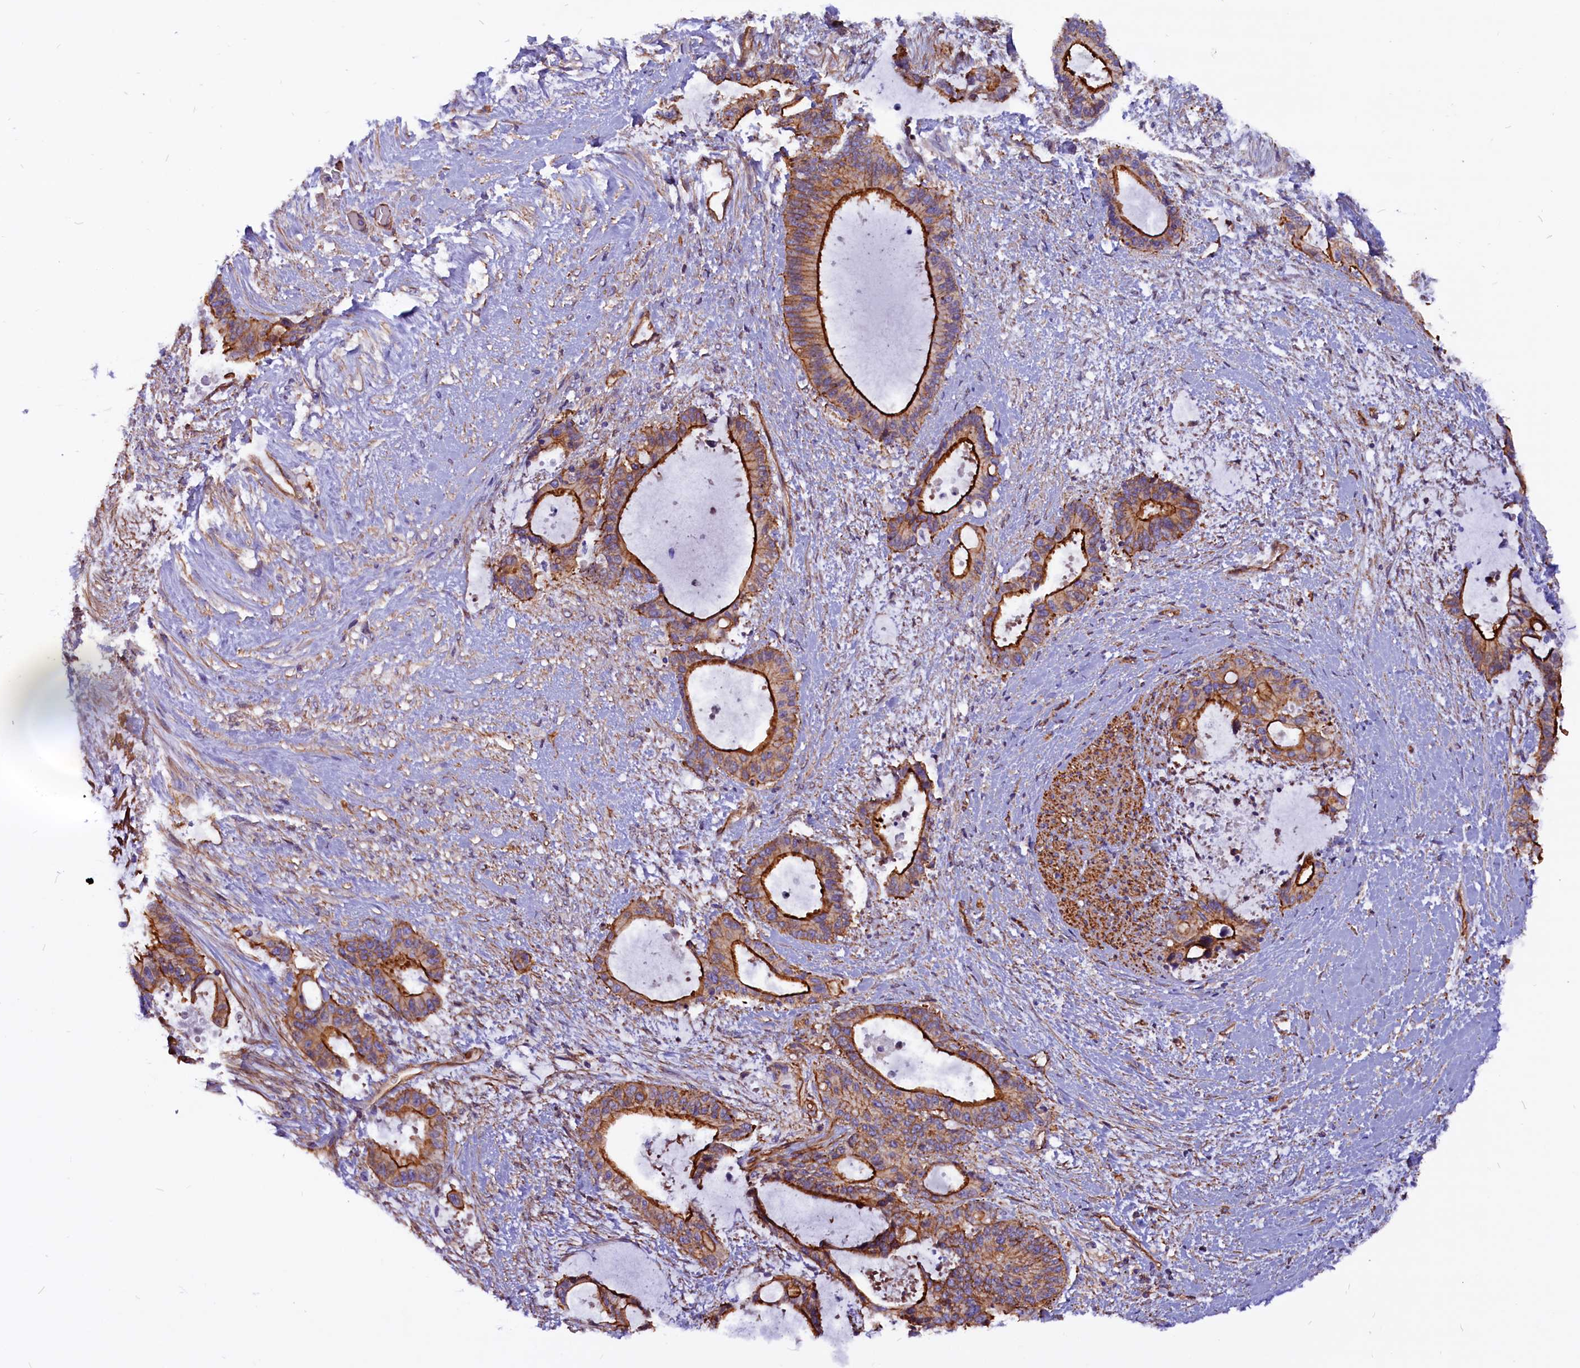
{"staining": {"intensity": "moderate", "quantity": ">75%", "location": "cytoplasmic/membranous"}, "tissue": "liver cancer", "cell_type": "Tumor cells", "image_type": "cancer", "snomed": [{"axis": "morphology", "description": "Normal tissue, NOS"}, {"axis": "morphology", "description": "Cholangiocarcinoma"}, {"axis": "topography", "description": "Liver"}, {"axis": "topography", "description": "Peripheral nerve tissue"}], "caption": "Cholangiocarcinoma (liver) stained with a brown dye exhibits moderate cytoplasmic/membranous positive expression in approximately >75% of tumor cells.", "gene": "ZNF749", "patient": {"sex": "female", "age": 73}}